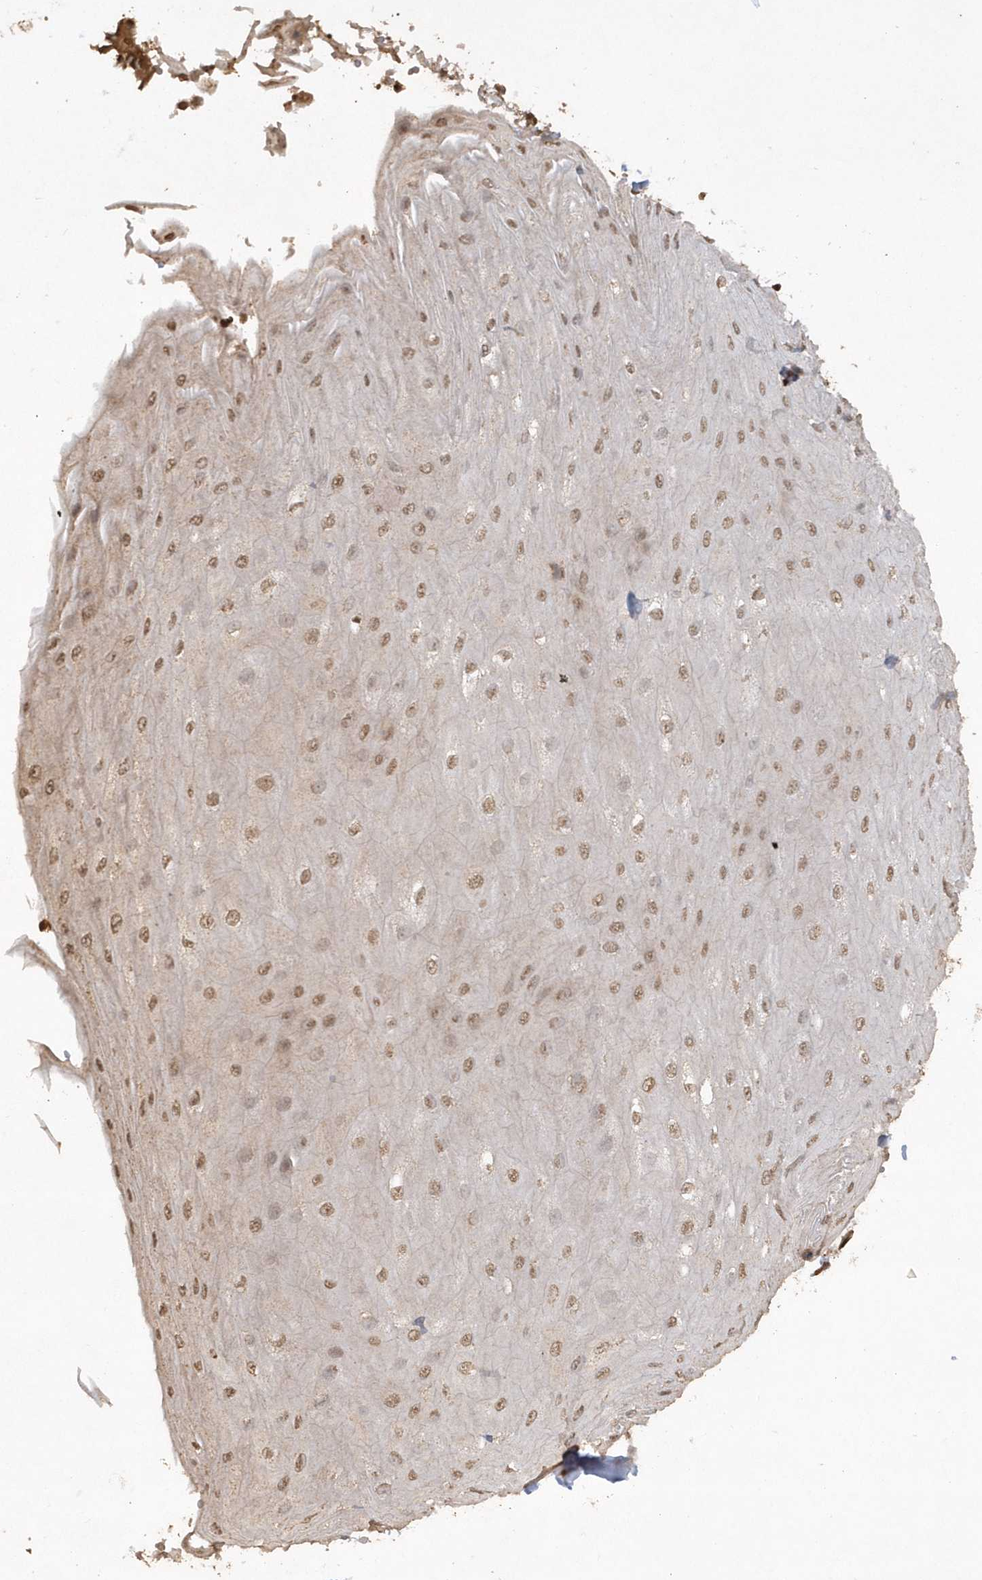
{"staining": {"intensity": "moderate", "quantity": ">75%", "location": "cytoplasmic/membranous,nuclear"}, "tissue": "esophagus", "cell_type": "Squamous epithelial cells", "image_type": "normal", "snomed": [{"axis": "morphology", "description": "Normal tissue, NOS"}, {"axis": "topography", "description": "Esophagus"}], "caption": "DAB (3,3'-diaminobenzidine) immunohistochemical staining of benign esophagus exhibits moderate cytoplasmic/membranous,nuclear protein staining in about >75% of squamous epithelial cells.", "gene": "AVPI1", "patient": {"sex": "male", "age": 60}}